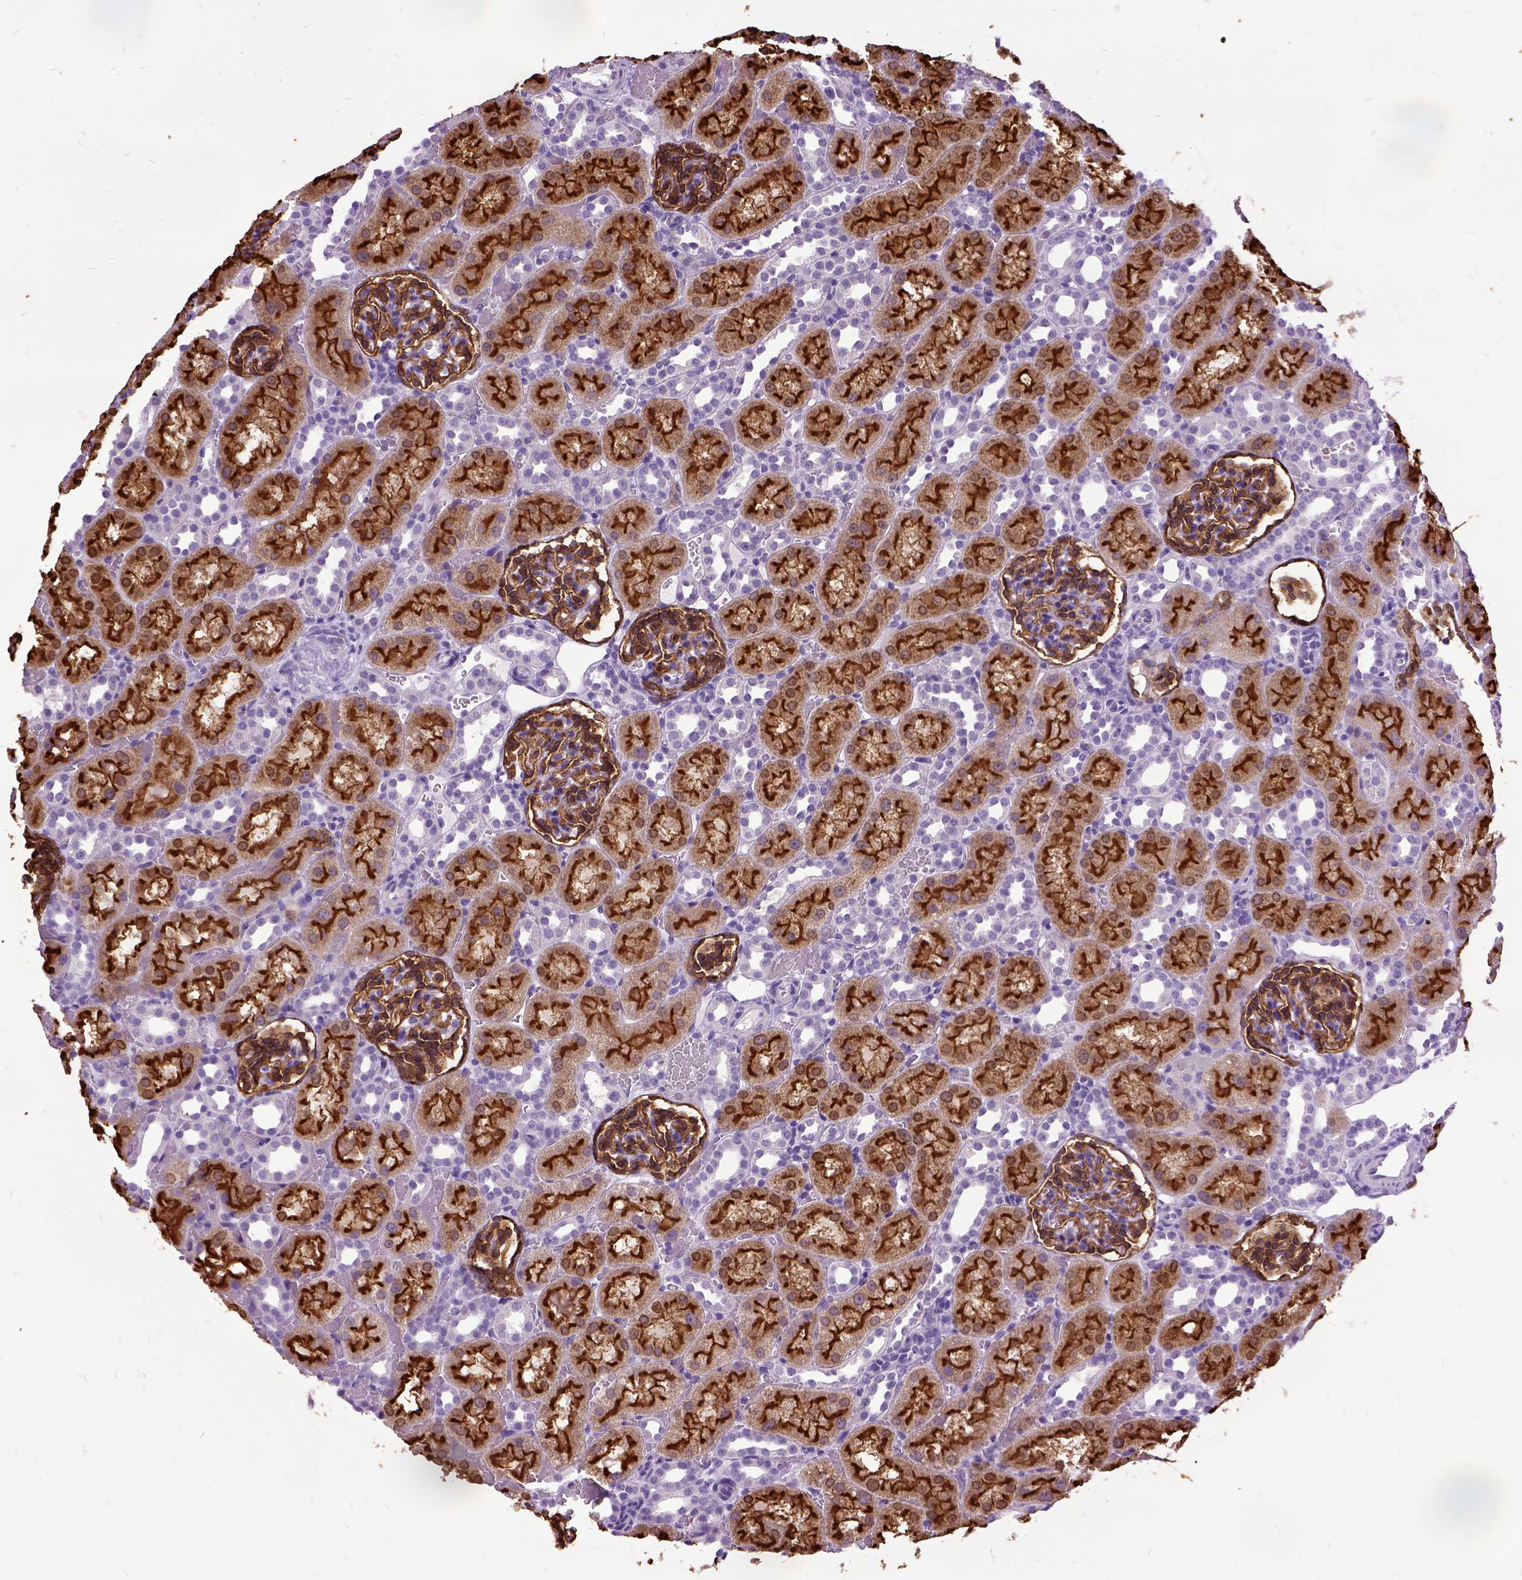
{"staining": {"intensity": "strong", "quantity": ">75%", "location": "cytoplasmic/membranous"}, "tissue": "kidney", "cell_type": "Cells in glomeruli", "image_type": "normal", "snomed": [{"axis": "morphology", "description": "Normal tissue, NOS"}, {"axis": "topography", "description": "Kidney"}], "caption": "DAB (3,3'-diaminobenzidine) immunohistochemical staining of benign kidney reveals strong cytoplasmic/membranous protein expression in about >75% of cells in glomeruli.", "gene": "MME", "patient": {"sex": "male", "age": 1}}